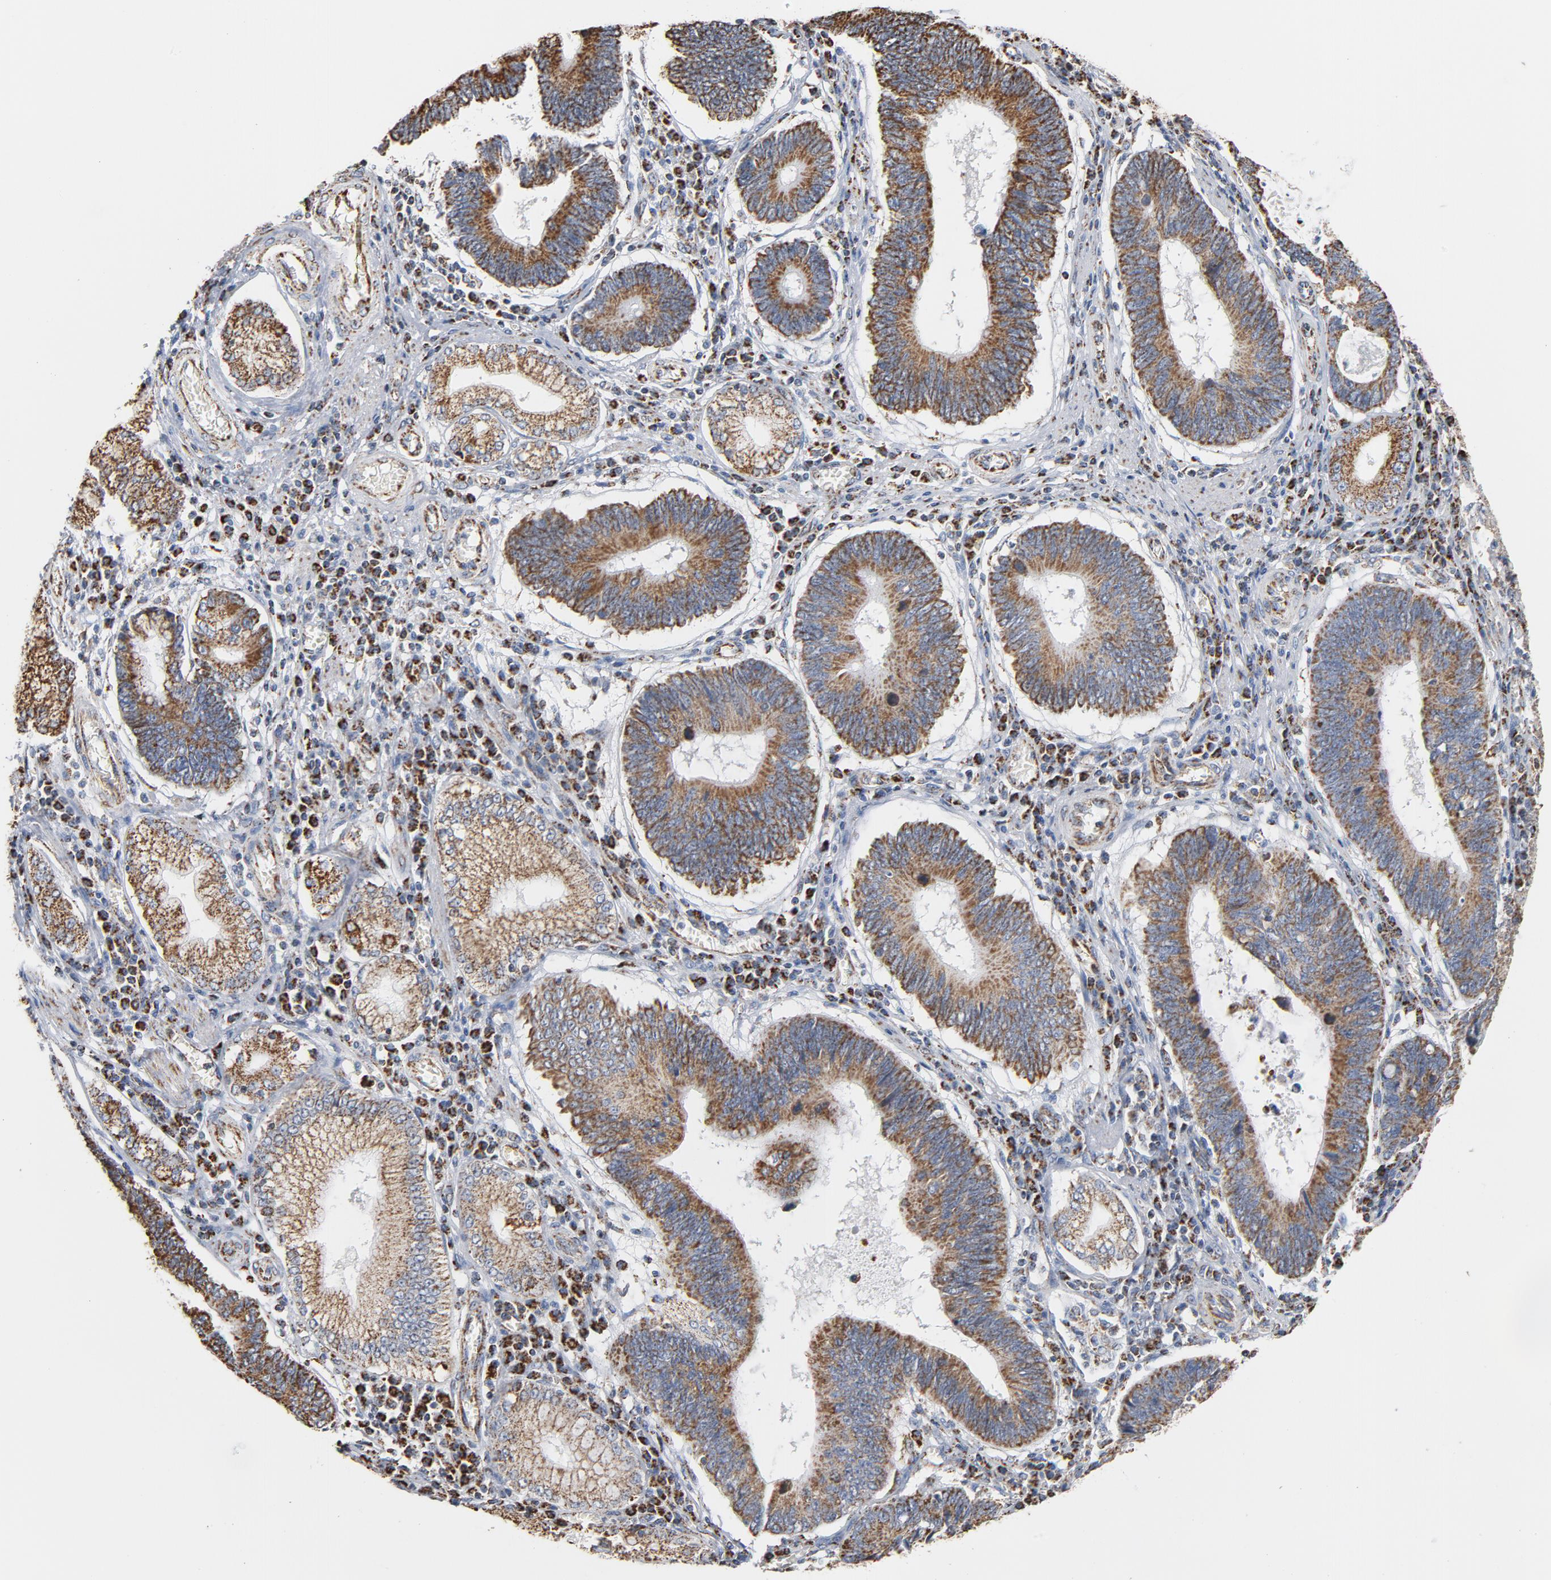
{"staining": {"intensity": "moderate", "quantity": ">75%", "location": "cytoplasmic/membranous"}, "tissue": "stomach cancer", "cell_type": "Tumor cells", "image_type": "cancer", "snomed": [{"axis": "morphology", "description": "Adenocarcinoma, NOS"}, {"axis": "topography", "description": "Stomach"}], "caption": "Moderate cytoplasmic/membranous positivity for a protein is identified in approximately >75% of tumor cells of stomach adenocarcinoma using immunohistochemistry (IHC).", "gene": "NDUFS4", "patient": {"sex": "male", "age": 59}}